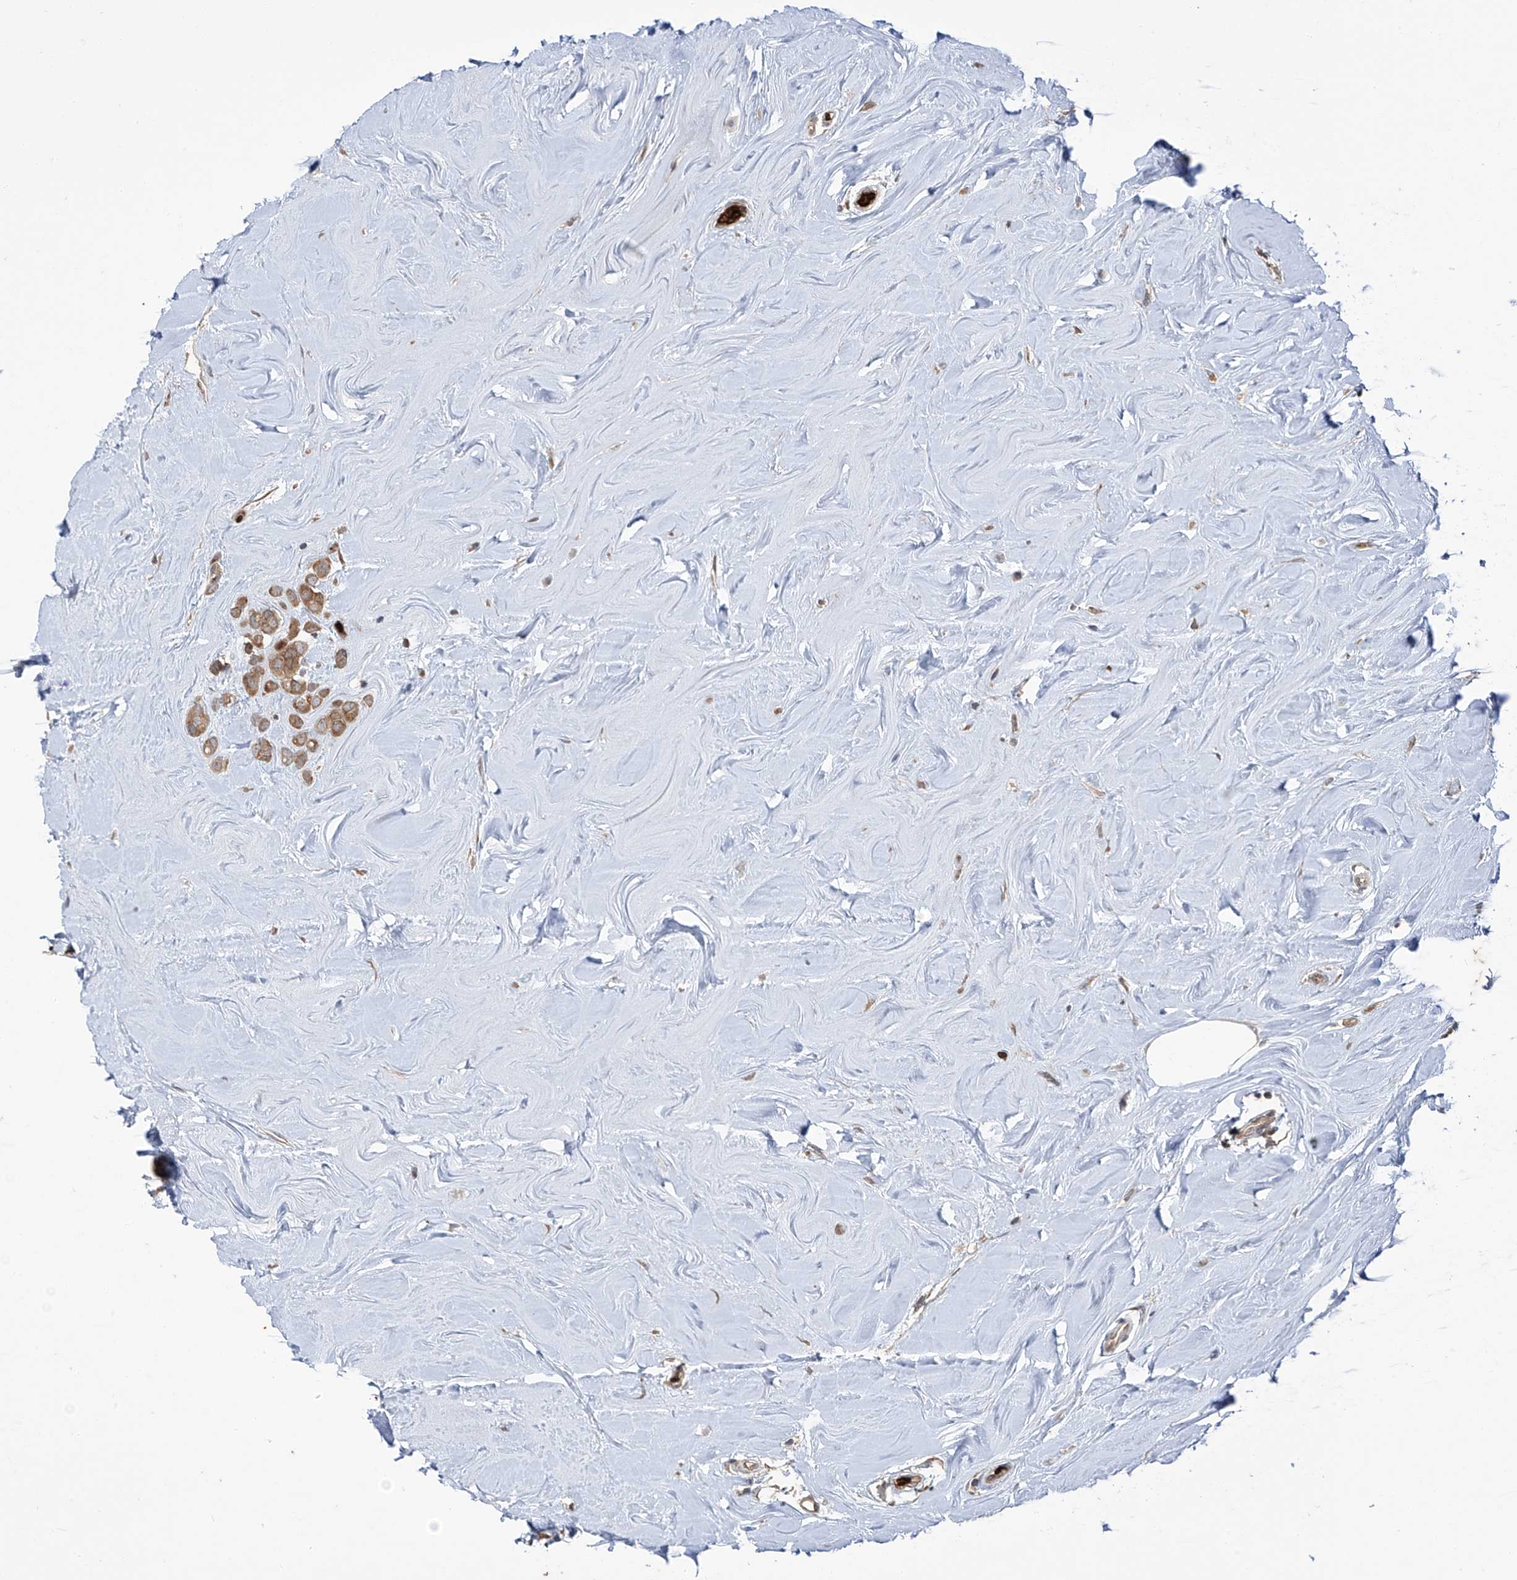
{"staining": {"intensity": "weak", "quantity": ">75%", "location": "cytoplasmic/membranous"}, "tissue": "breast cancer", "cell_type": "Tumor cells", "image_type": "cancer", "snomed": [{"axis": "morphology", "description": "Lobular carcinoma"}, {"axis": "topography", "description": "Breast"}], "caption": "Immunohistochemical staining of breast cancer (lobular carcinoma) displays low levels of weak cytoplasmic/membranous expression in approximately >75% of tumor cells. (brown staining indicates protein expression, while blue staining denotes nuclei).", "gene": "ZDHHC9", "patient": {"sex": "female", "age": 47}}